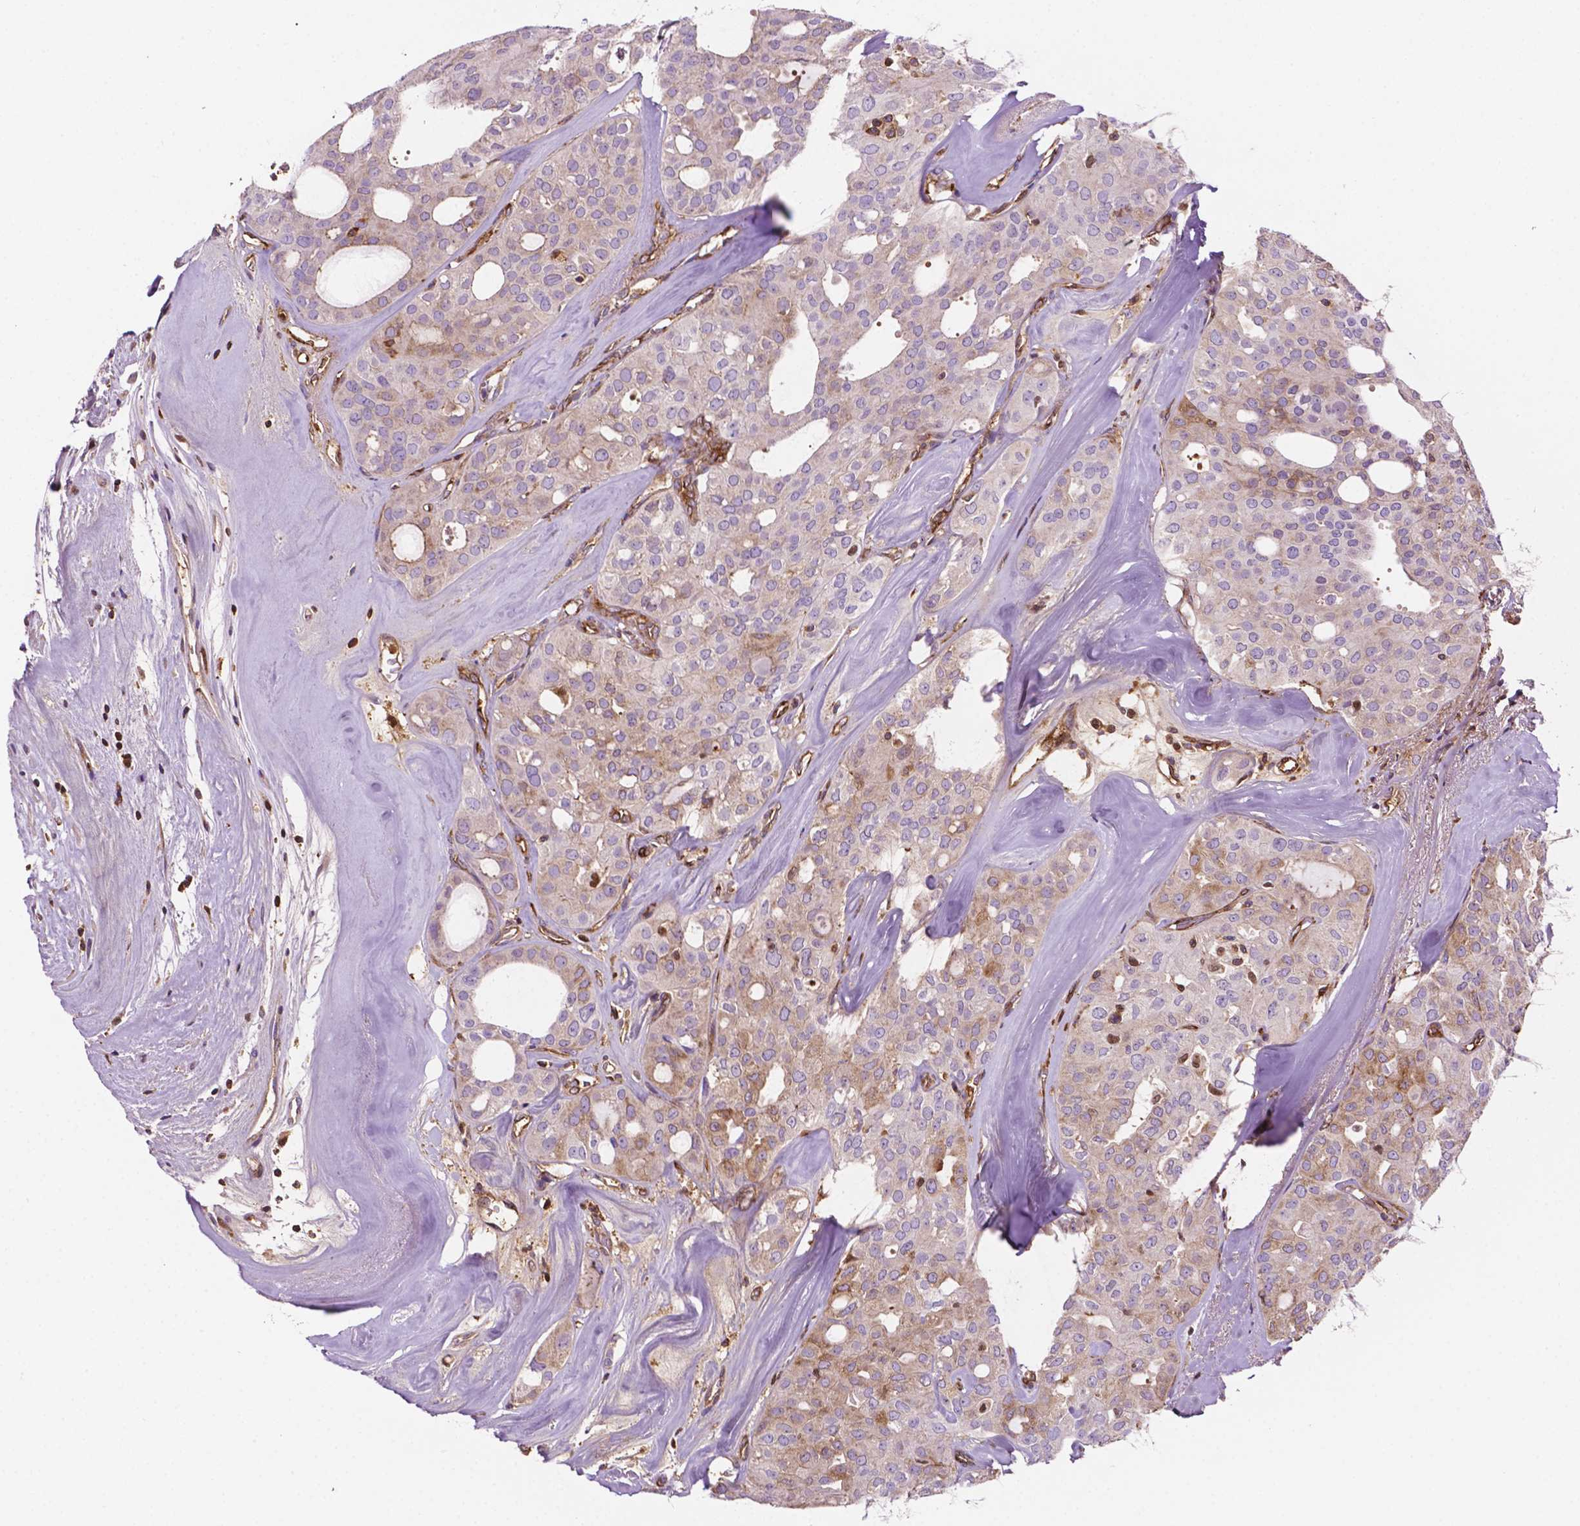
{"staining": {"intensity": "negative", "quantity": "none", "location": "none"}, "tissue": "thyroid cancer", "cell_type": "Tumor cells", "image_type": "cancer", "snomed": [{"axis": "morphology", "description": "Follicular adenoma carcinoma, NOS"}, {"axis": "topography", "description": "Thyroid gland"}], "caption": "There is no significant positivity in tumor cells of thyroid cancer (follicular adenoma carcinoma).", "gene": "DCN", "patient": {"sex": "male", "age": 75}}